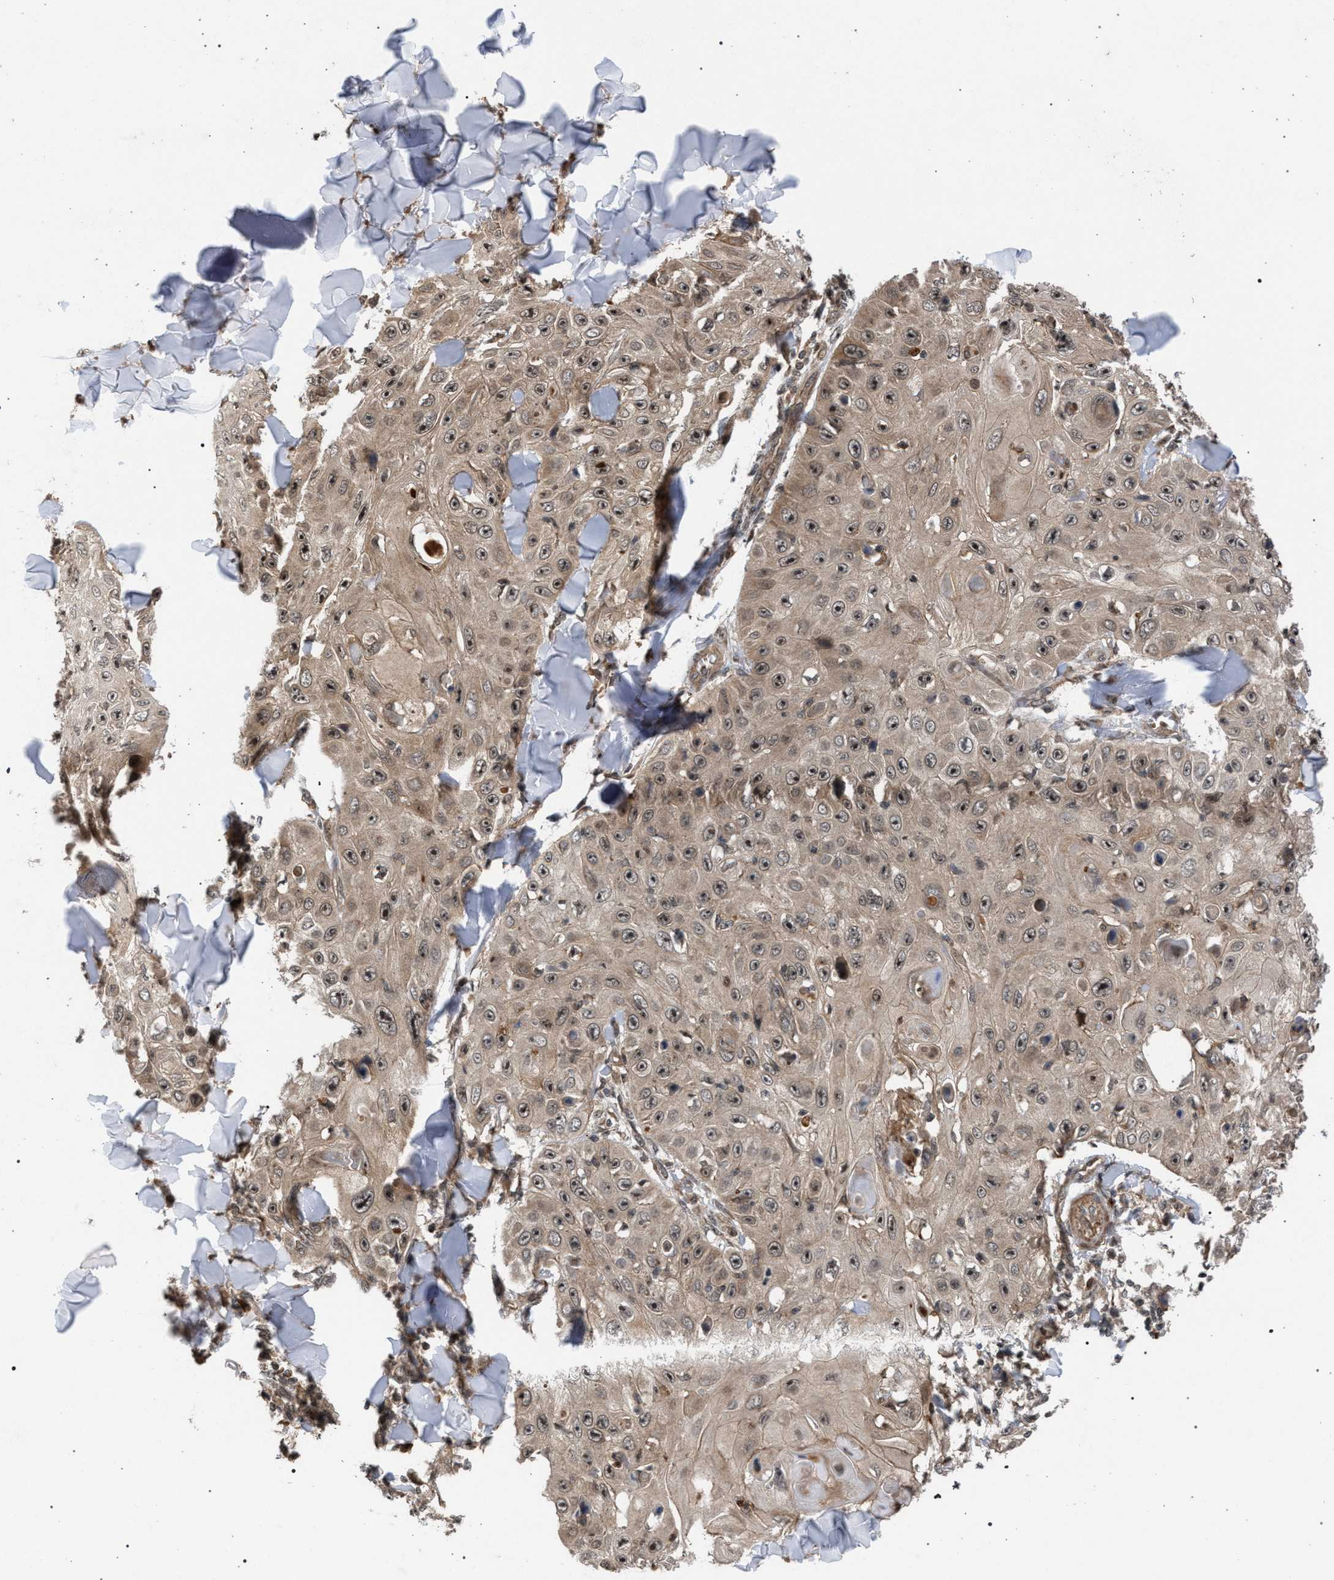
{"staining": {"intensity": "moderate", "quantity": ">75%", "location": "cytoplasmic/membranous,nuclear"}, "tissue": "skin cancer", "cell_type": "Tumor cells", "image_type": "cancer", "snomed": [{"axis": "morphology", "description": "Squamous cell carcinoma, NOS"}, {"axis": "topography", "description": "Skin"}], "caption": "Skin squamous cell carcinoma tissue shows moderate cytoplasmic/membranous and nuclear positivity in approximately >75% of tumor cells", "gene": "IRAK4", "patient": {"sex": "male", "age": 86}}